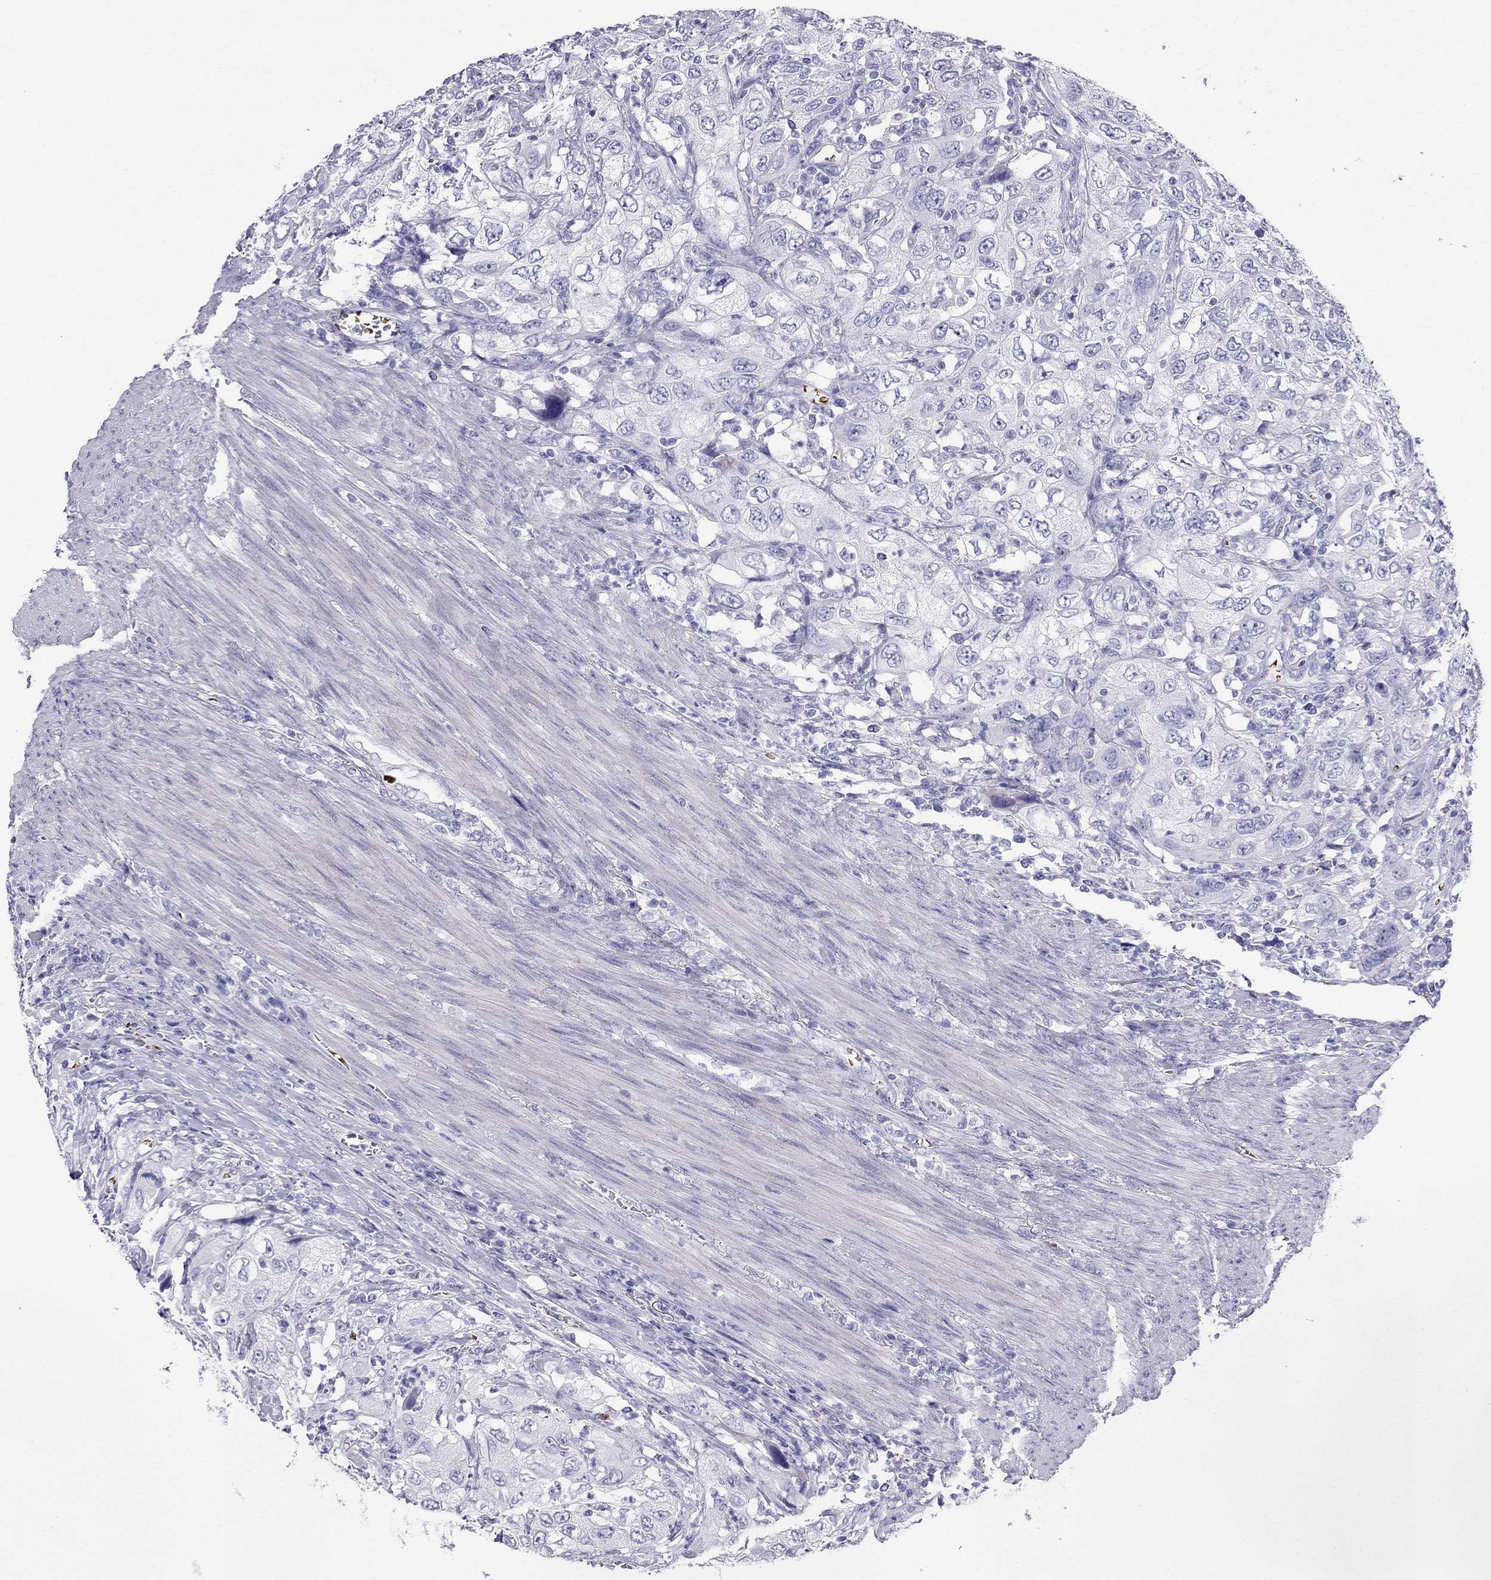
{"staining": {"intensity": "negative", "quantity": "none", "location": "none"}, "tissue": "urothelial cancer", "cell_type": "Tumor cells", "image_type": "cancer", "snomed": [{"axis": "morphology", "description": "Urothelial carcinoma, High grade"}, {"axis": "topography", "description": "Urinary bladder"}], "caption": "DAB immunohistochemical staining of urothelial cancer displays no significant staining in tumor cells.", "gene": "DNAAF6", "patient": {"sex": "male", "age": 76}}